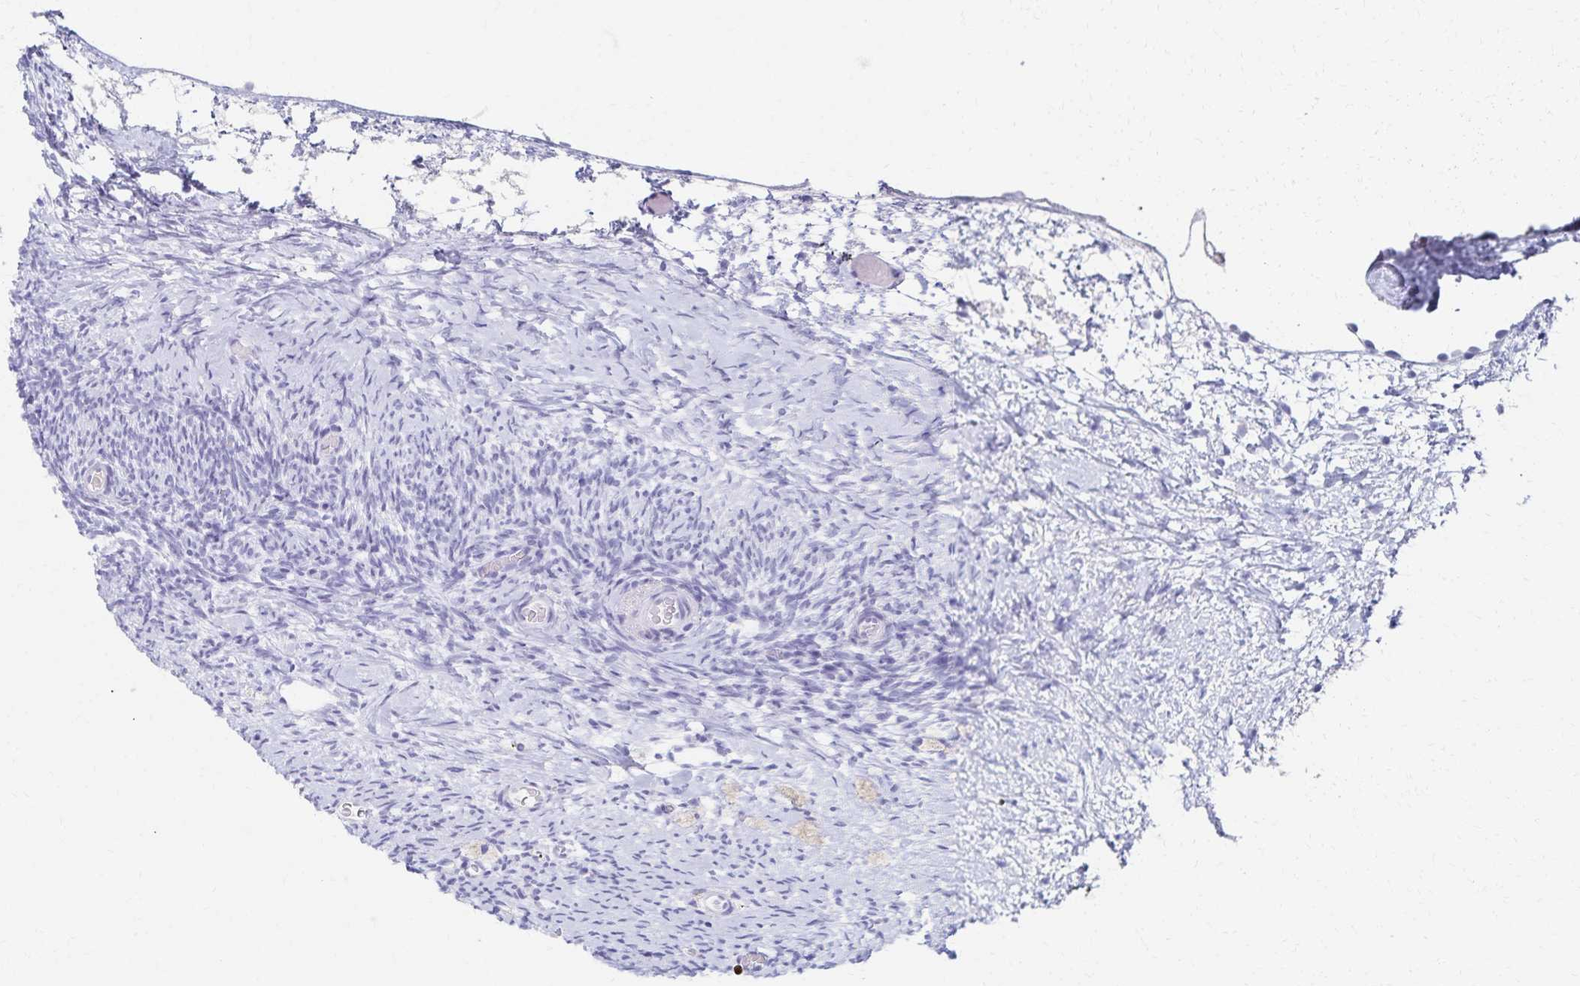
{"staining": {"intensity": "negative", "quantity": "none", "location": "none"}, "tissue": "ovary", "cell_type": "Follicle cells", "image_type": "normal", "snomed": [{"axis": "morphology", "description": "Normal tissue, NOS"}, {"axis": "topography", "description": "Ovary"}], "caption": "The histopathology image reveals no significant positivity in follicle cells of ovary.", "gene": "C2orf50", "patient": {"sex": "female", "age": 39}}